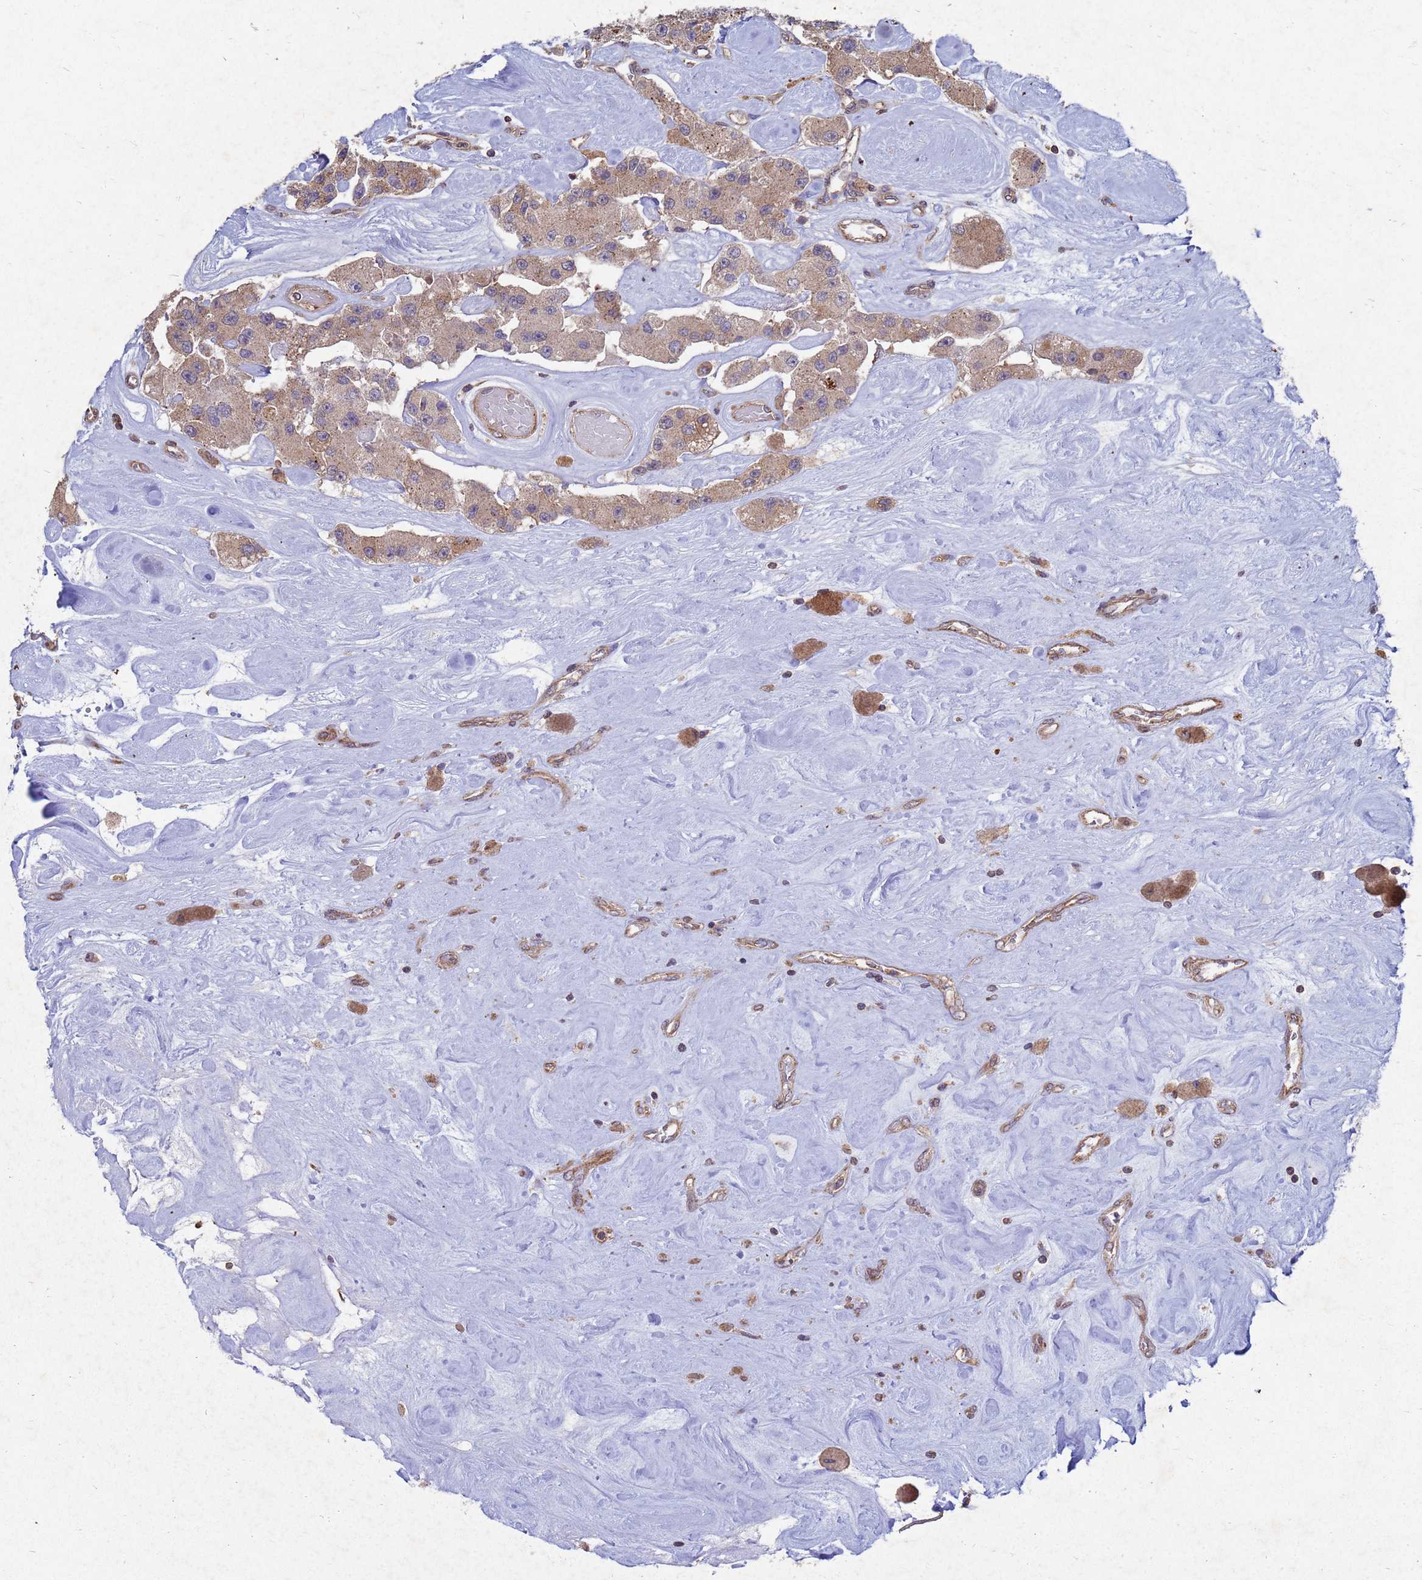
{"staining": {"intensity": "moderate", "quantity": ">75%", "location": "cytoplasmic/membranous"}, "tissue": "carcinoid", "cell_type": "Tumor cells", "image_type": "cancer", "snomed": [{"axis": "morphology", "description": "Carcinoid, malignant, NOS"}, {"axis": "topography", "description": "Pancreas"}], "caption": "Human carcinoid stained with a brown dye shows moderate cytoplasmic/membranous positive positivity in about >75% of tumor cells.", "gene": "CDC34", "patient": {"sex": "male", "age": 41}}